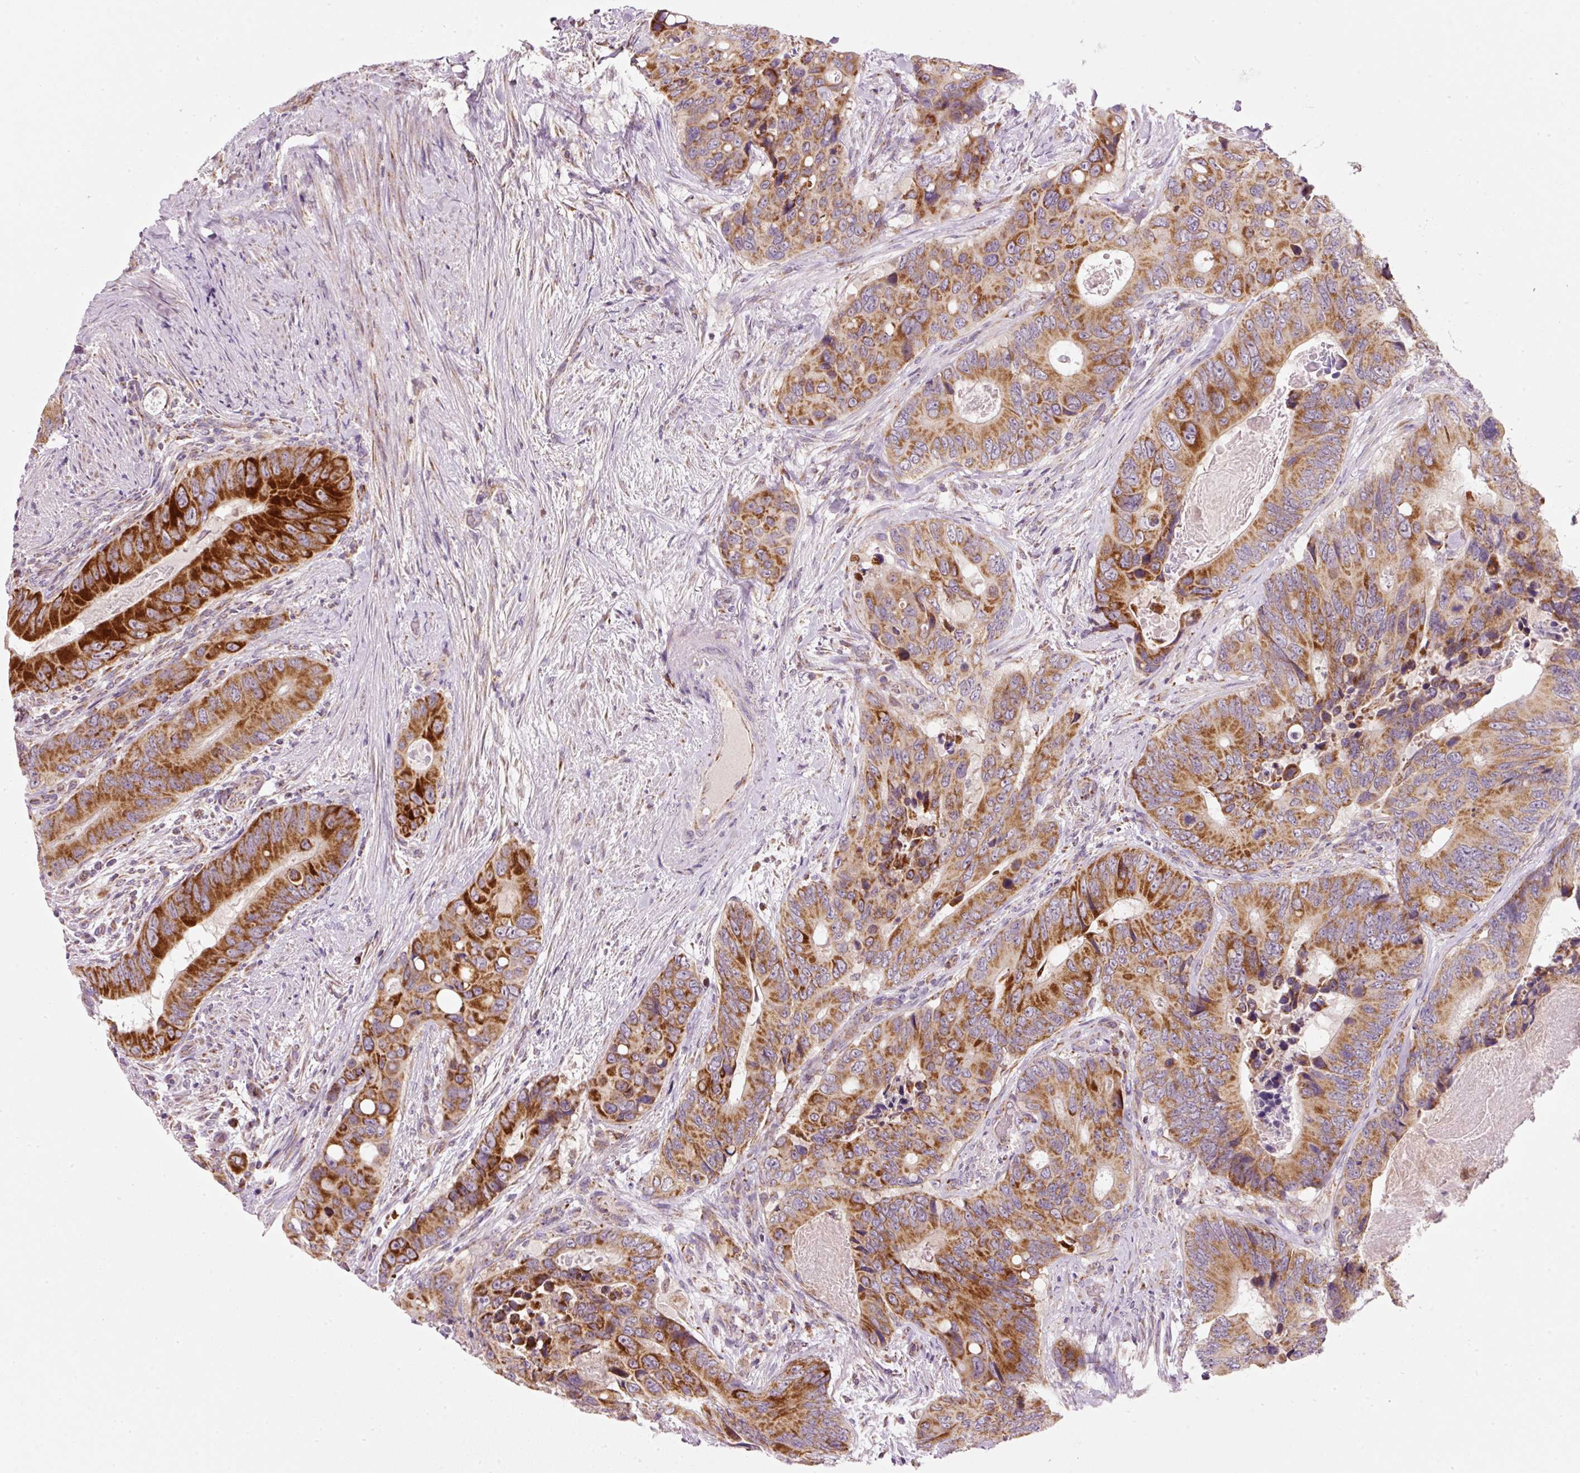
{"staining": {"intensity": "strong", "quantity": ">75%", "location": "cytoplasmic/membranous"}, "tissue": "colorectal cancer", "cell_type": "Tumor cells", "image_type": "cancer", "snomed": [{"axis": "morphology", "description": "Adenocarcinoma, NOS"}, {"axis": "topography", "description": "Colon"}], "caption": "Strong cytoplasmic/membranous staining is appreciated in approximately >75% of tumor cells in adenocarcinoma (colorectal).", "gene": "FAM78B", "patient": {"sex": "male", "age": 84}}